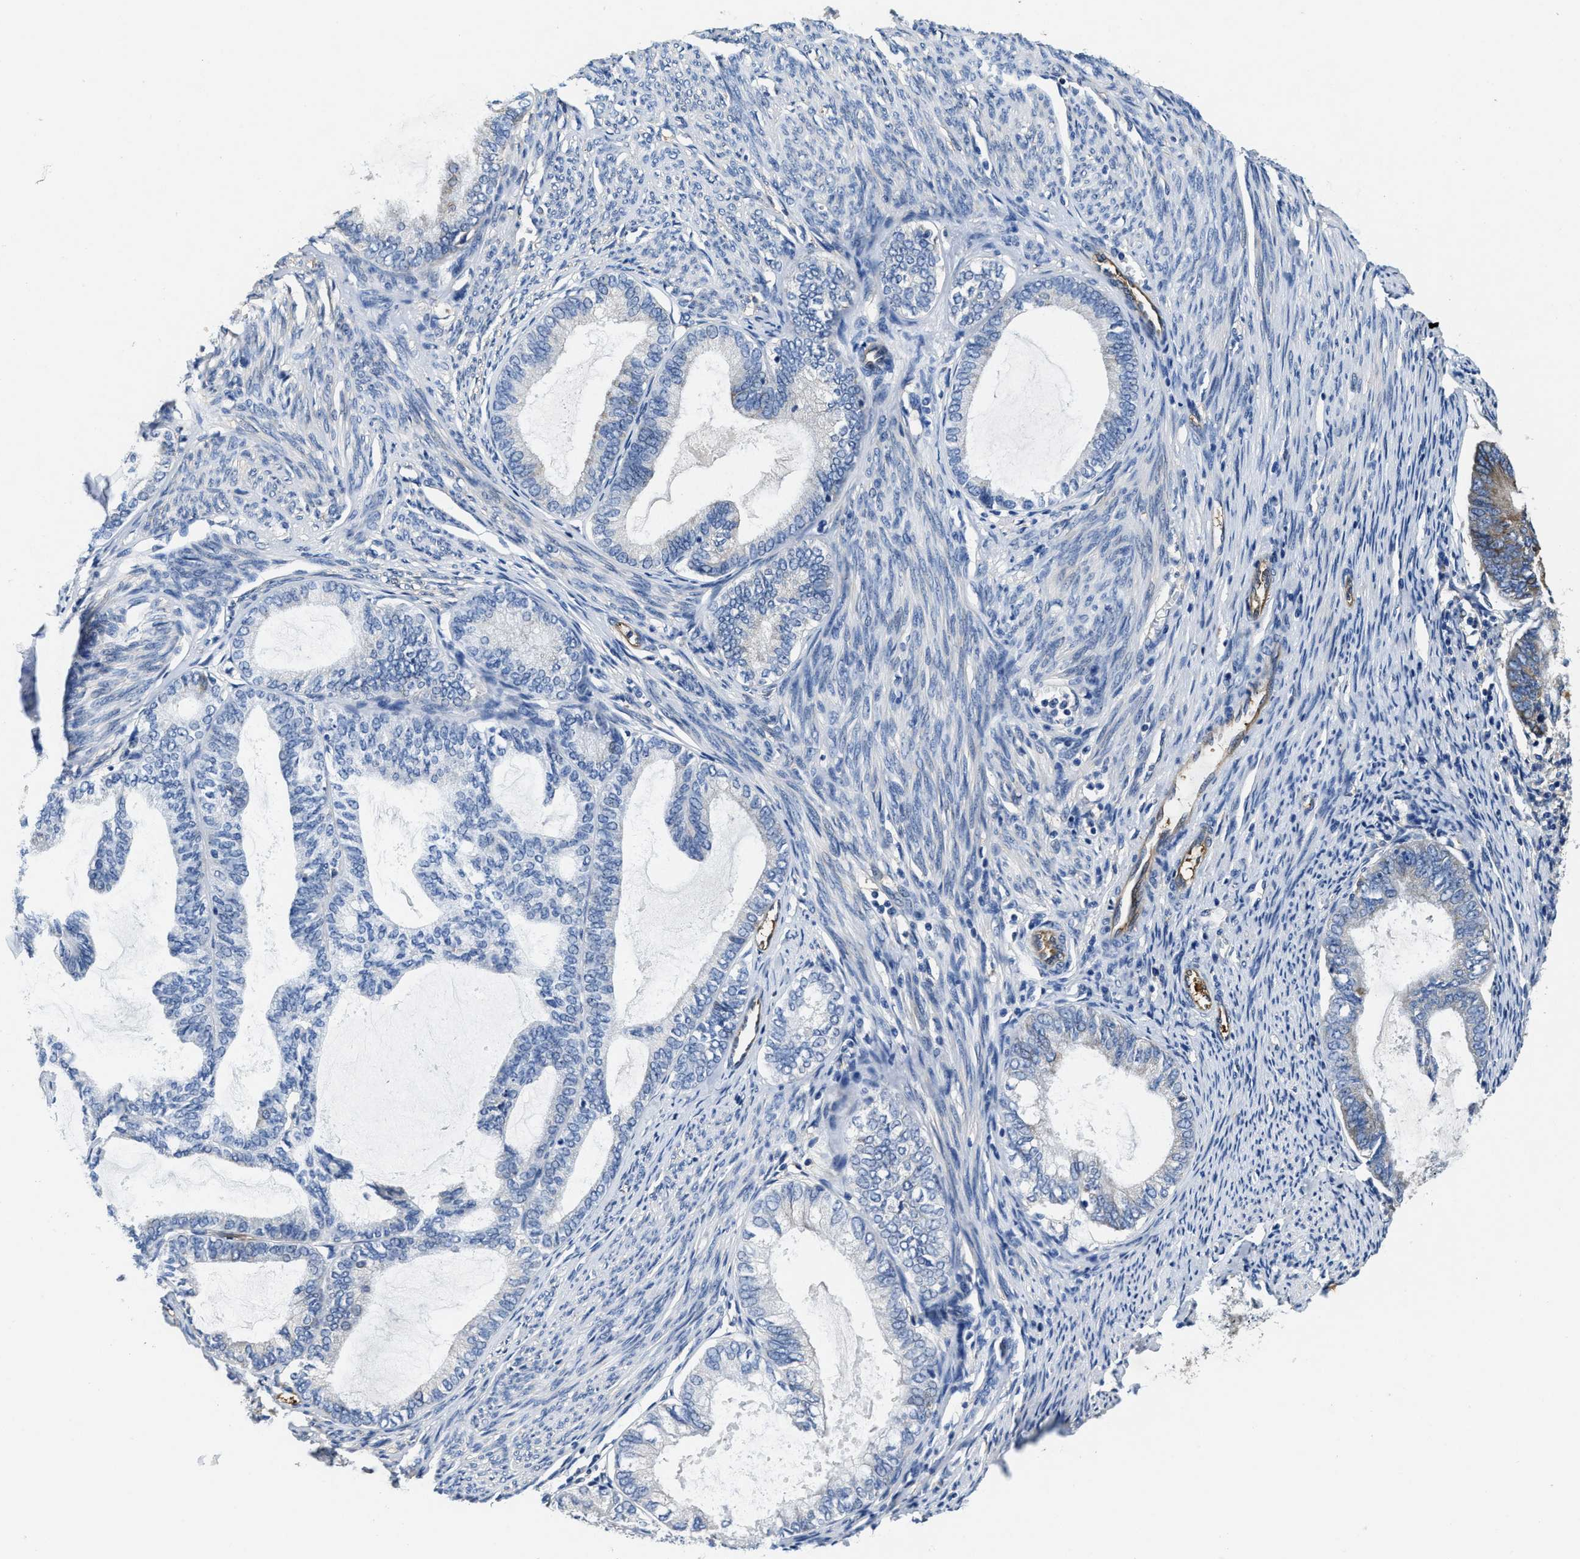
{"staining": {"intensity": "weak", "quantity": "<25%", "location": "cytoplasmic/membranous"}, "tissue": "endometrial cancer", "cell_type": "Tumor cells", "image_type": "cancer", "snomed": [{"axis": "morphology", "description": "Adenocarcinoma, NOS"}, {"axis": "topography", "description": "Endometrium"}], "caption": "Protein analysis of endometrial cancer displays no significant staining in tumor cells.", "gene": "PEG10", "patient": {"sex": "female", "age": 86}}